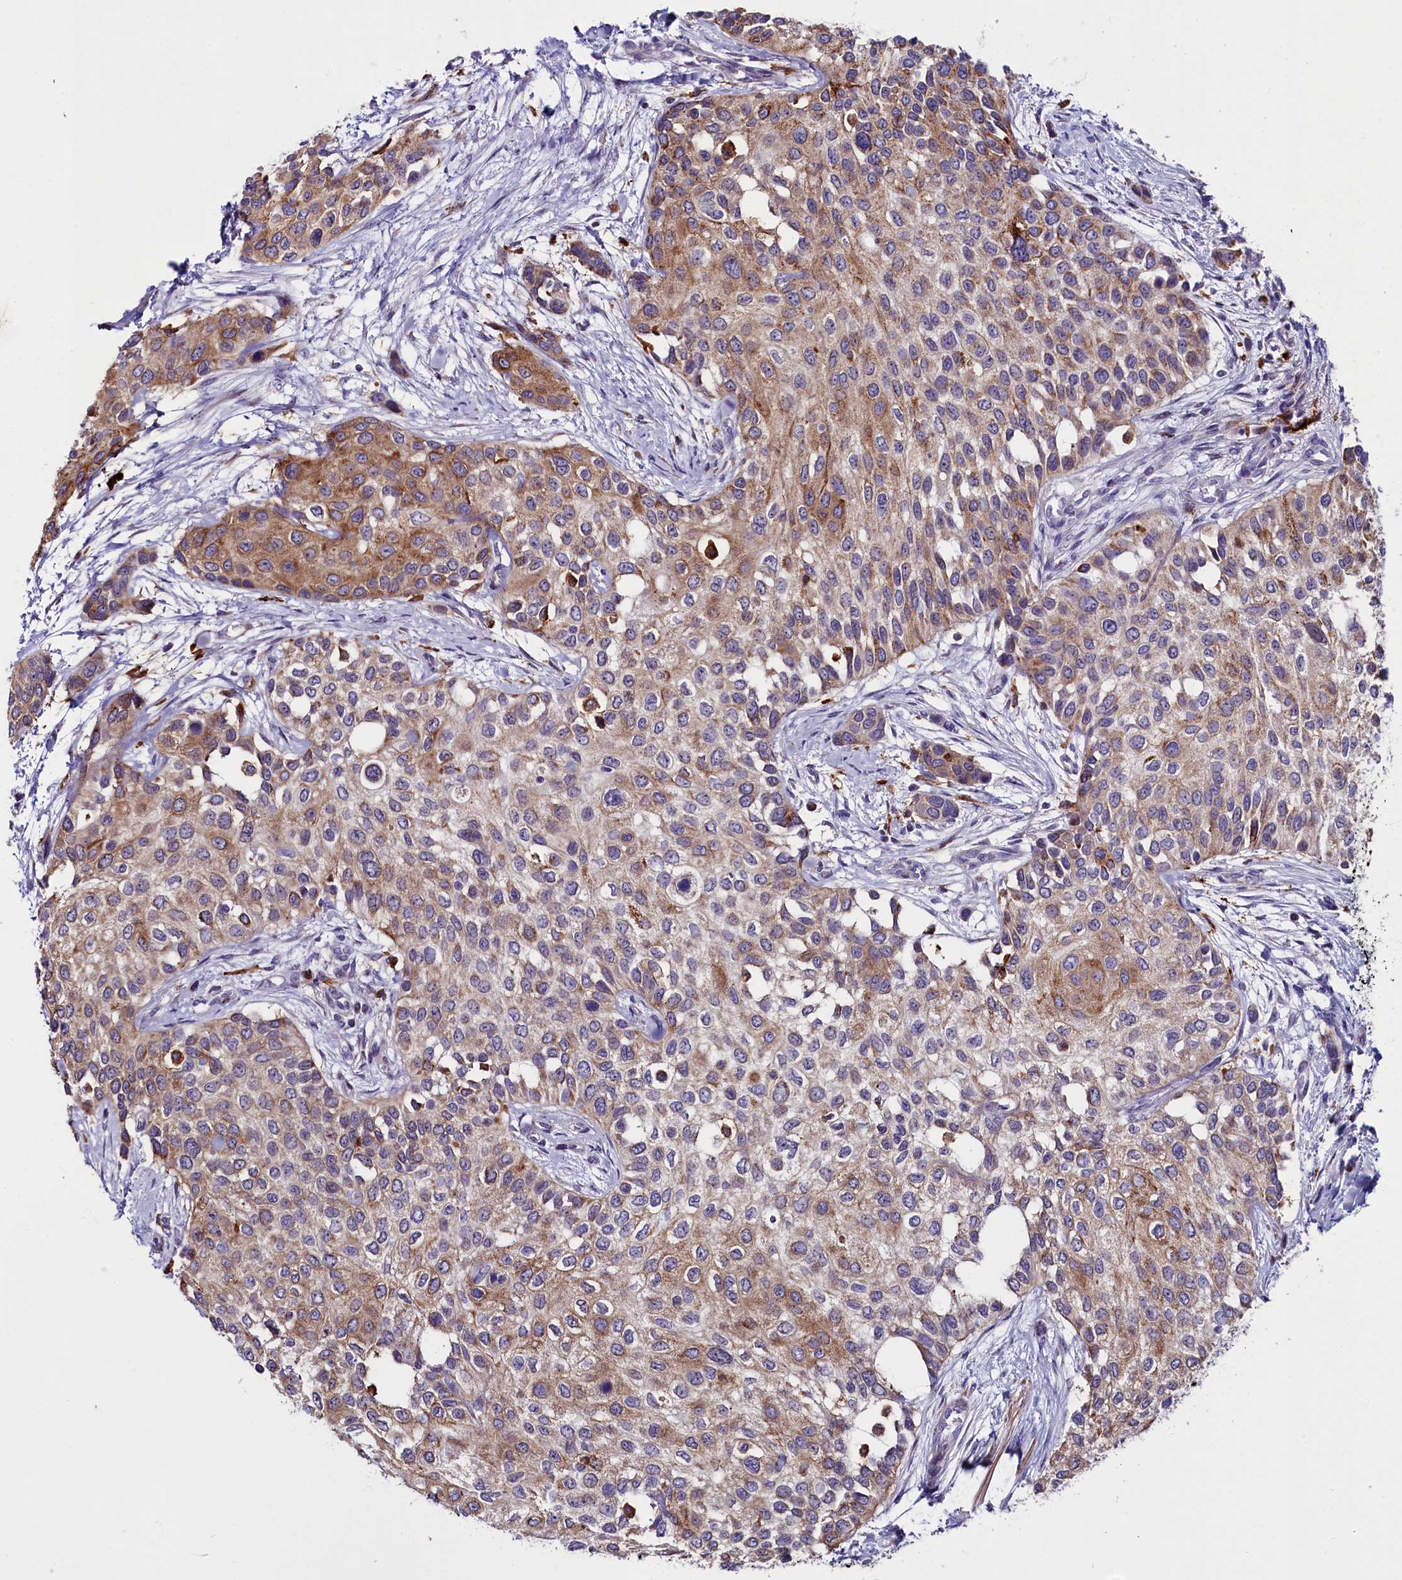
{"staining": {"intensity": "moderate", "quantity": ">75%", "location": "cytoplasmic/membranous"}, "tissue": "urothelial cancer", "cell_type": "Tumor cells", "image_type": "cancer", "snomed": [{"axis": "morphology", "description": "Normal tissue, NOS"}, {"axis": "morphology", "description": "Urothelial carcinoma, High grade"}, {"axis": "topography", "description": "Vascular tissue"}, {"axis": "topography", "description": "Urinary bladder"}], "caption": "The micrograph exhibits a brown stain indicating the presence of a protein in the cytoplasmic/membranous of tumor cells in high-grade urothelial carcinoma. (IHC, brightfield microscopy, high magnification).", "gene": "IL20RA", "patient": {"sex": "female", "age": 56}}